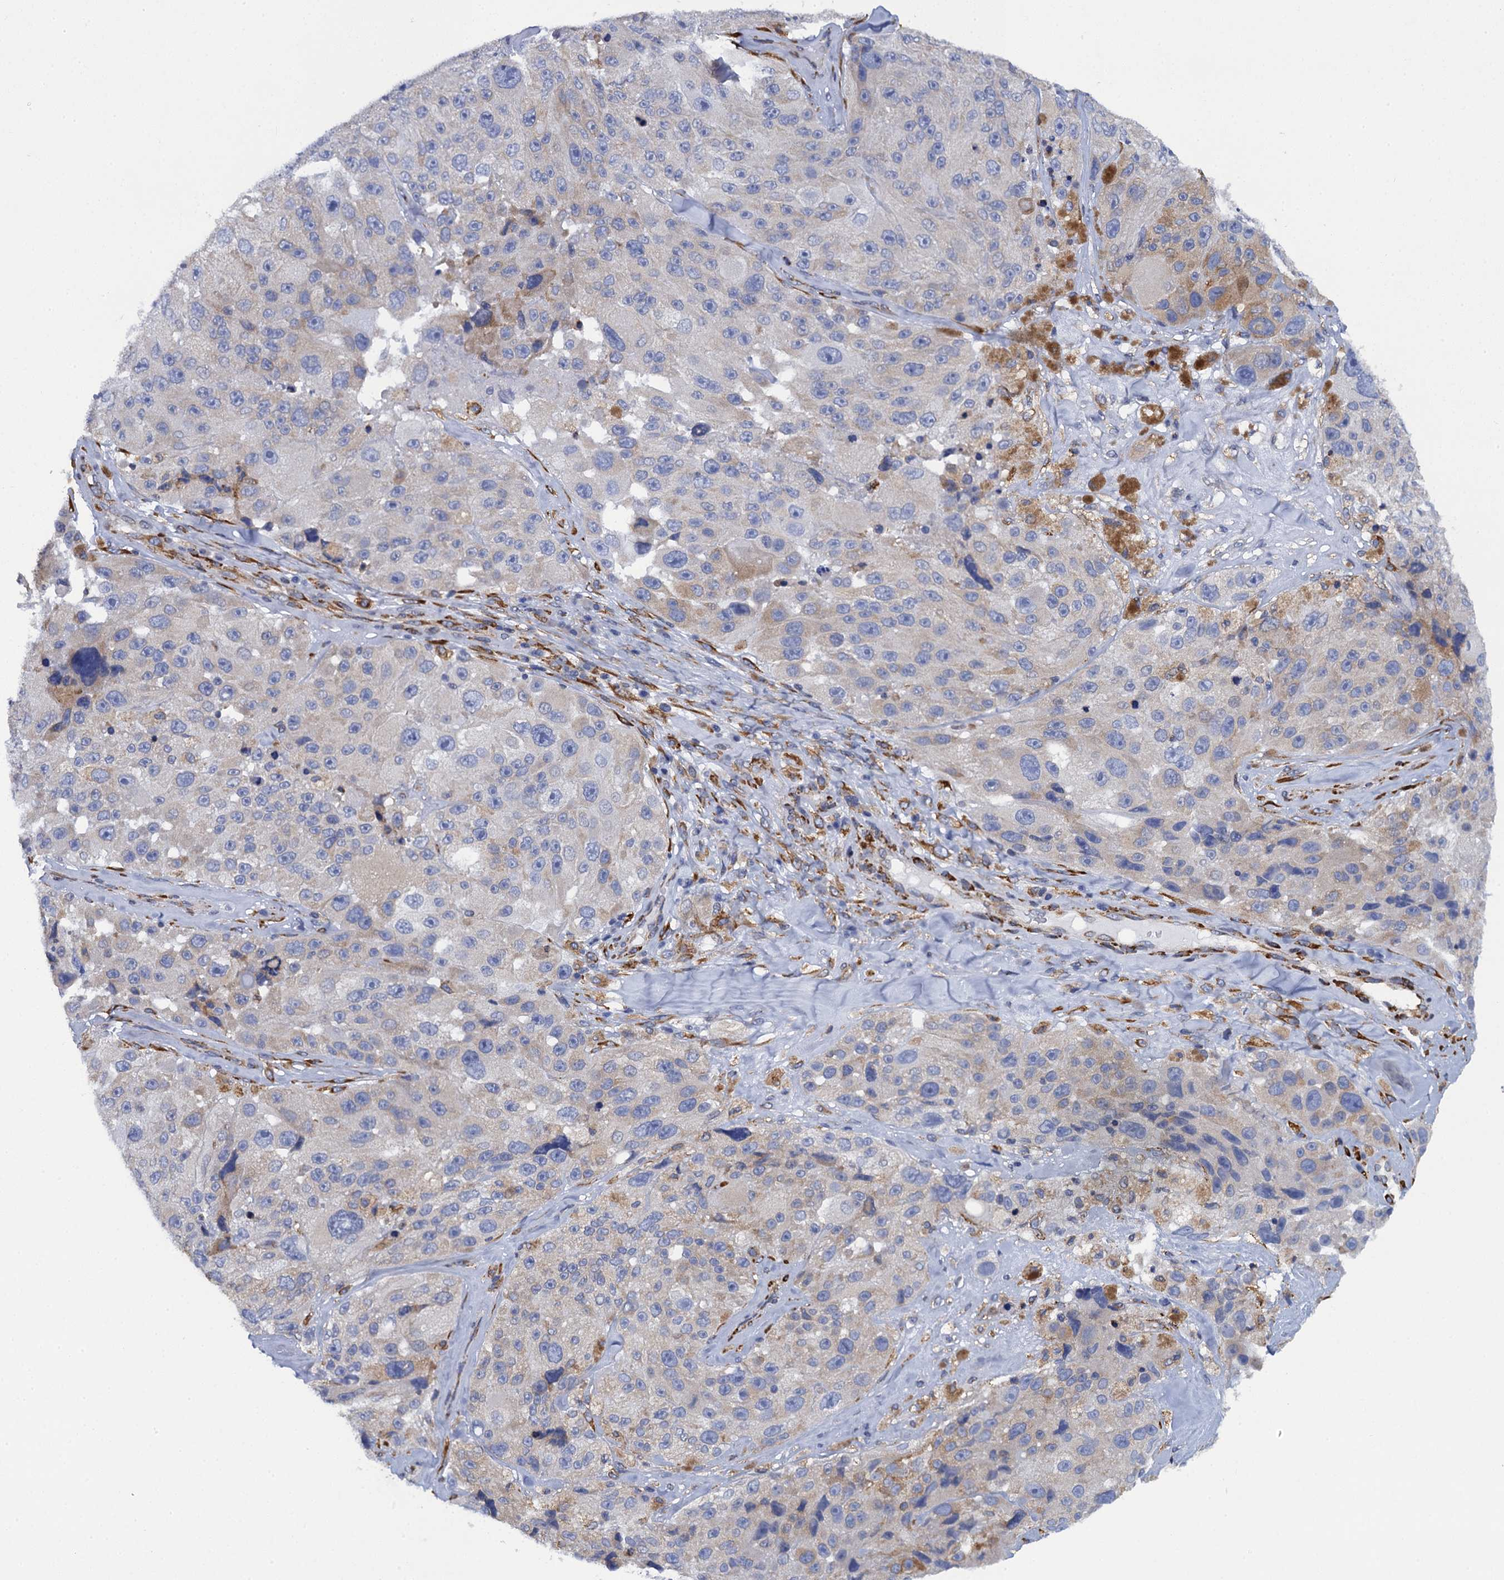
{"staining": {"intensity": "negative", "quantity": "none", "location": "none"}, "tissue": "melanoma", "cell_type": "Tumor cells", "image_type": "cancer", "snomed": [{"axis": "morphology", "description": "Malignant melanoma, Metastatic site"}, {"axis": "topography", "description": "Lymph node"}], "caption": "The micrograph displays no significant staining in tumor cells of melanoma.", "gene": "POGLUT3", "patient": {"sex": "male", "age": 62}}